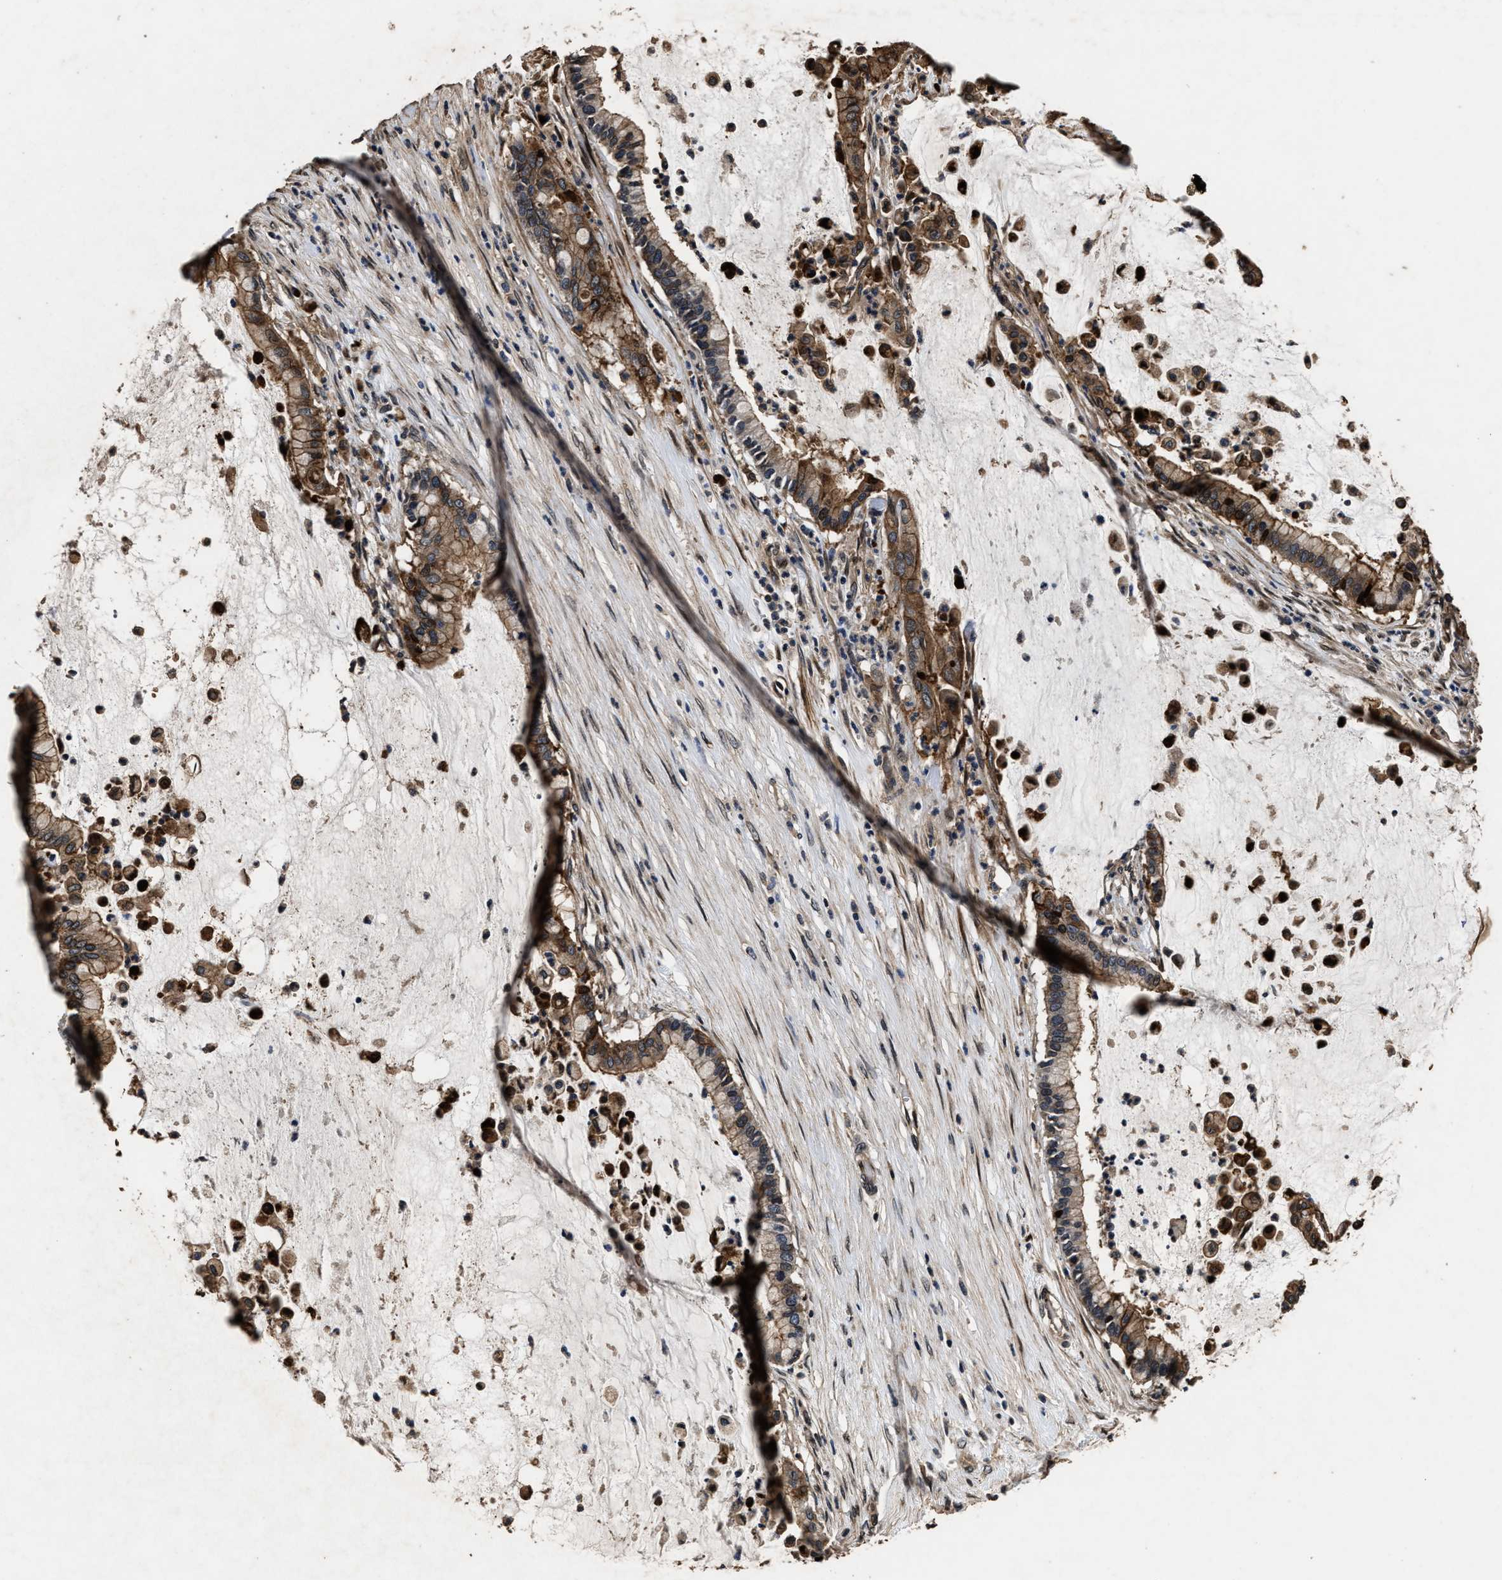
{"staining": {"intensity": "moderate", "quantity": ">75%", "location": "cytoplasmic/membranous"}, "tissue": "pancreatic cancer", "cell_type": "Tumor cells", "image_type": "cancer", "snomed": [{"axis": "morphology", "description": "Adenocarcinoma, NOS"}, {"axis": "topography", "description": "Pancreas"}], "caption": "Protein expression analysis of human pancreatic cancer reveals moderate cytoplasmic/membranous staining in about >75% of tumor cells. The staining was performed using DAB to visualize the protein expression in brown, while the nuclei were stained in blue with hematoxylin (Magnification: 20x).", "gene": "ACCS", "patient": {"sex": "male", "age": 41}}